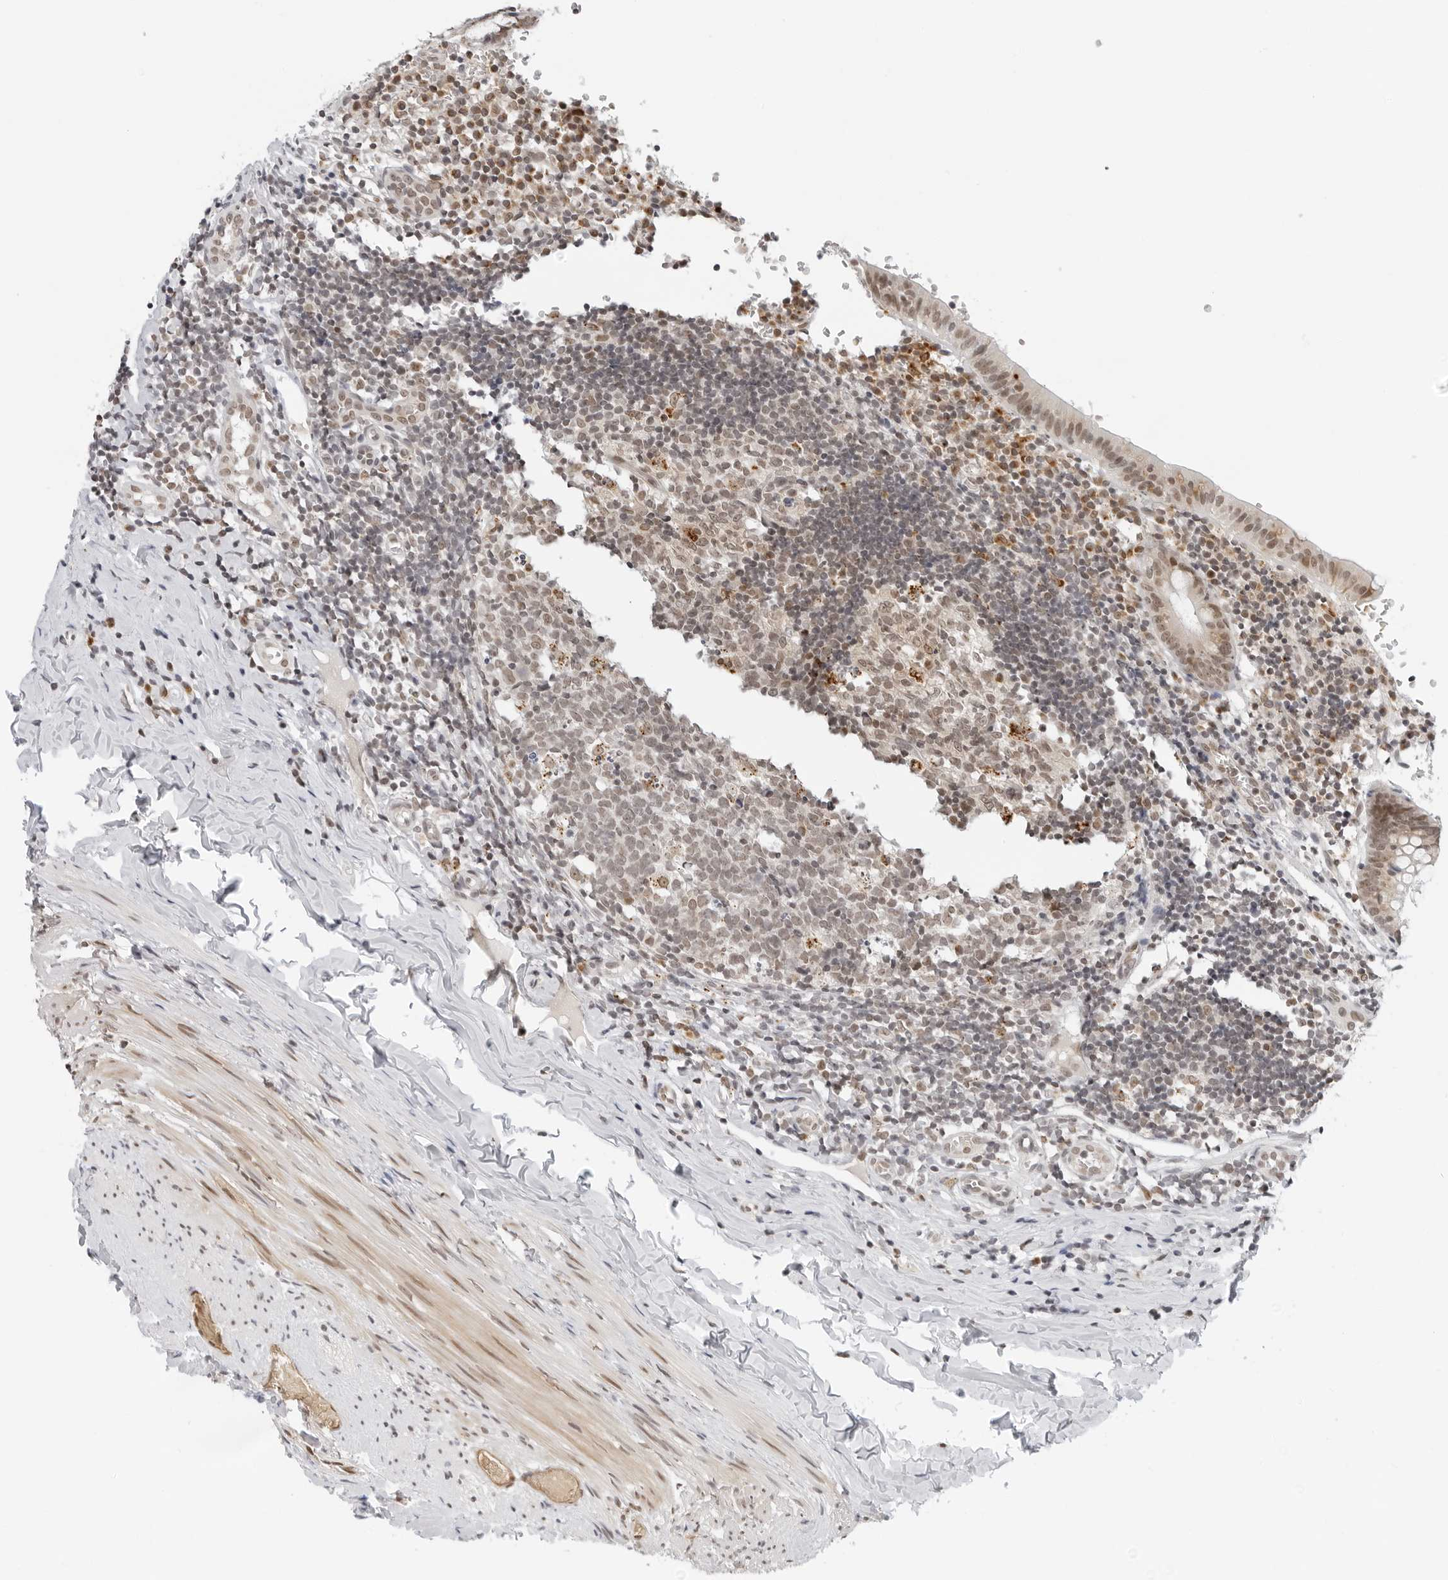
{"staining": {"intensity": "moderate", "quantity": "<25%", "location": "nuclear"}, "tissue": "appendix", "cell_type": "Glandular cells", "image_type": "normal", "snomed": [{"axis": "morphology", "description": "Normal tissue, NOS"}, {"axis": "topography", "description": "Appendix"}], "caption": "The micrograph demonstrates immunohistochemical staining of unremarkable appendix. There is moderate nuclear expression is present in about <25% of glandular cells. (IHC, brightfield microscopy, high magnification).", "gene": "TOX4", "patient": {"sex": "male", "age": 8}}